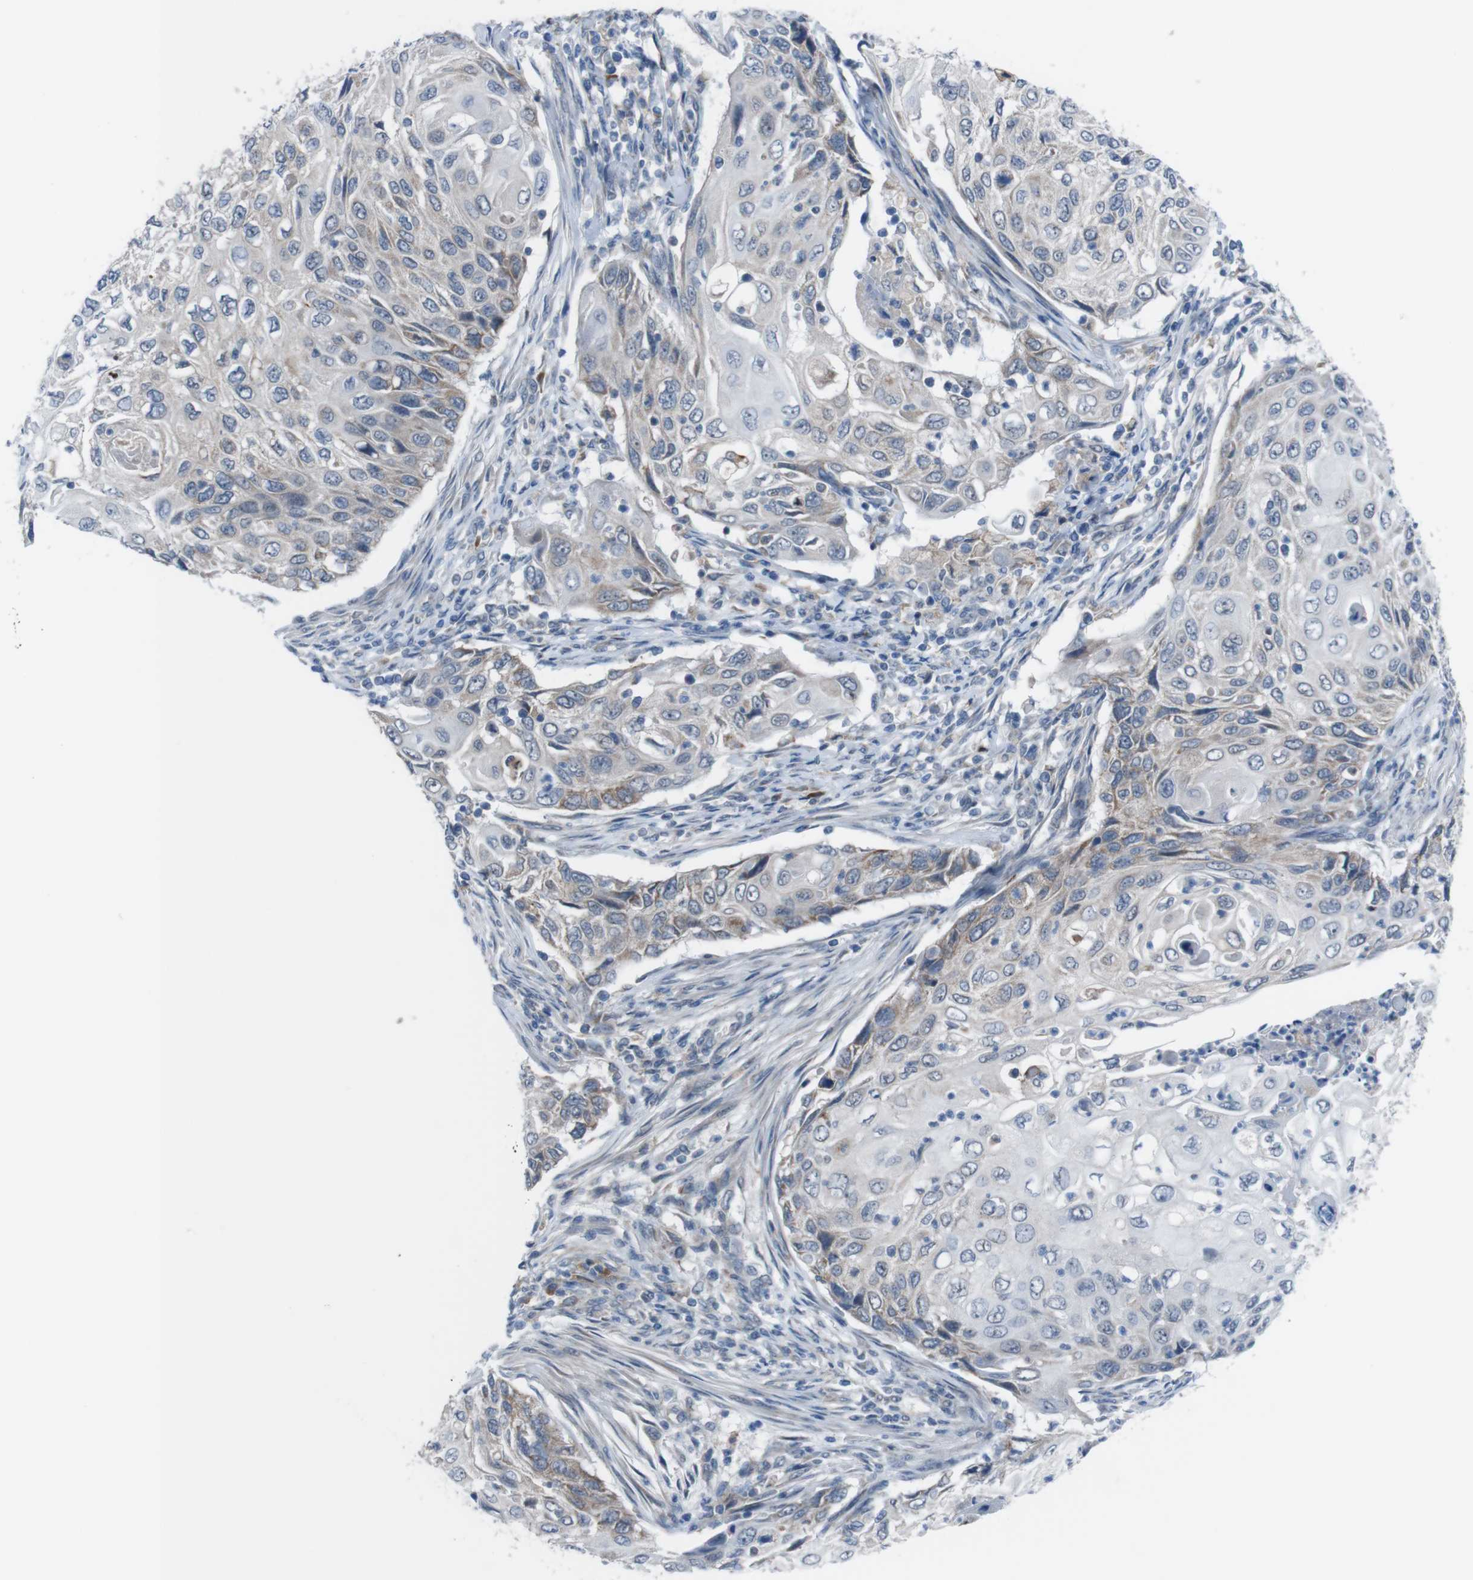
{"staining": {"intensity": "weak", "quantity": "<25%", "location": "cytoplasmic/membranous"}, "tissue": "cervical cancer", "cell_type": "Tumor cells", "image_type": "cancer", "snomed": [{"axis": "morphology", "description": "Squamous cell carcinoma, NOS"}, {"axis": "topography", "description": "Cervix"}], "caption": "Immunohistochemistry of human squamous cell carcinoma (cervical) demonstrates no positivity in tumor cells.", "gene": "CDH22", "patient": {"sex": "female", "age": 70}}